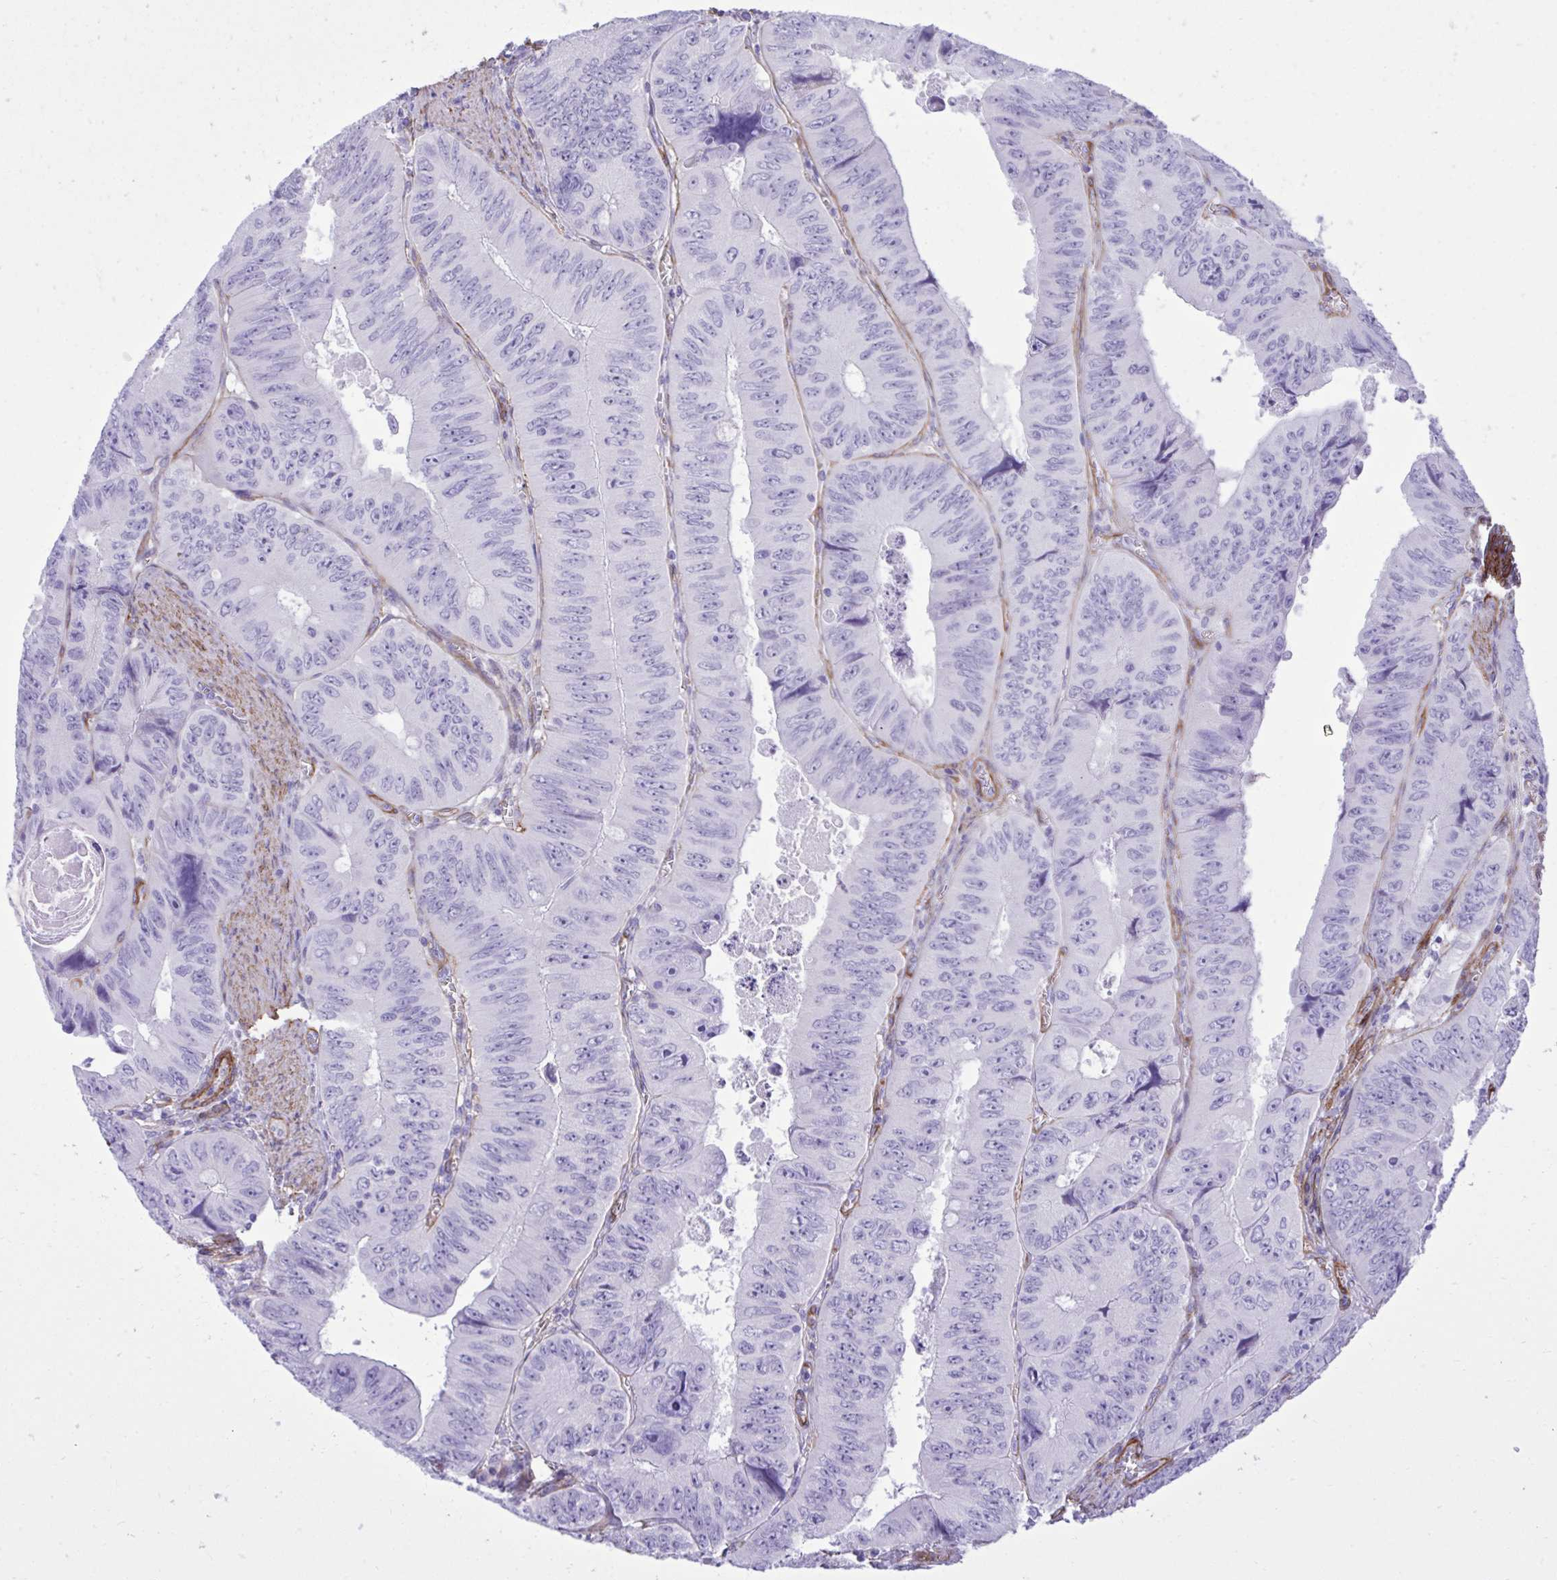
{"staining": {"intensity": "negative", "quantity": "none", "location": "none"}, "tissue": "colorectal cancer", "cell_type": "Tumor cells", "image_type": "cancer", "snomed": [{"axis": "morphology", "description": "Adenocarcinoma, NOS"}, {"axis": "topography", "description": "Colon"}], "caption": "Adenocarcinoma (colorectal) was stained to show a protein in brown. There is no significant positivity in tumor cells.", "gene": "PITPNM3", "patient": {"sex": "female", "age": 84}}